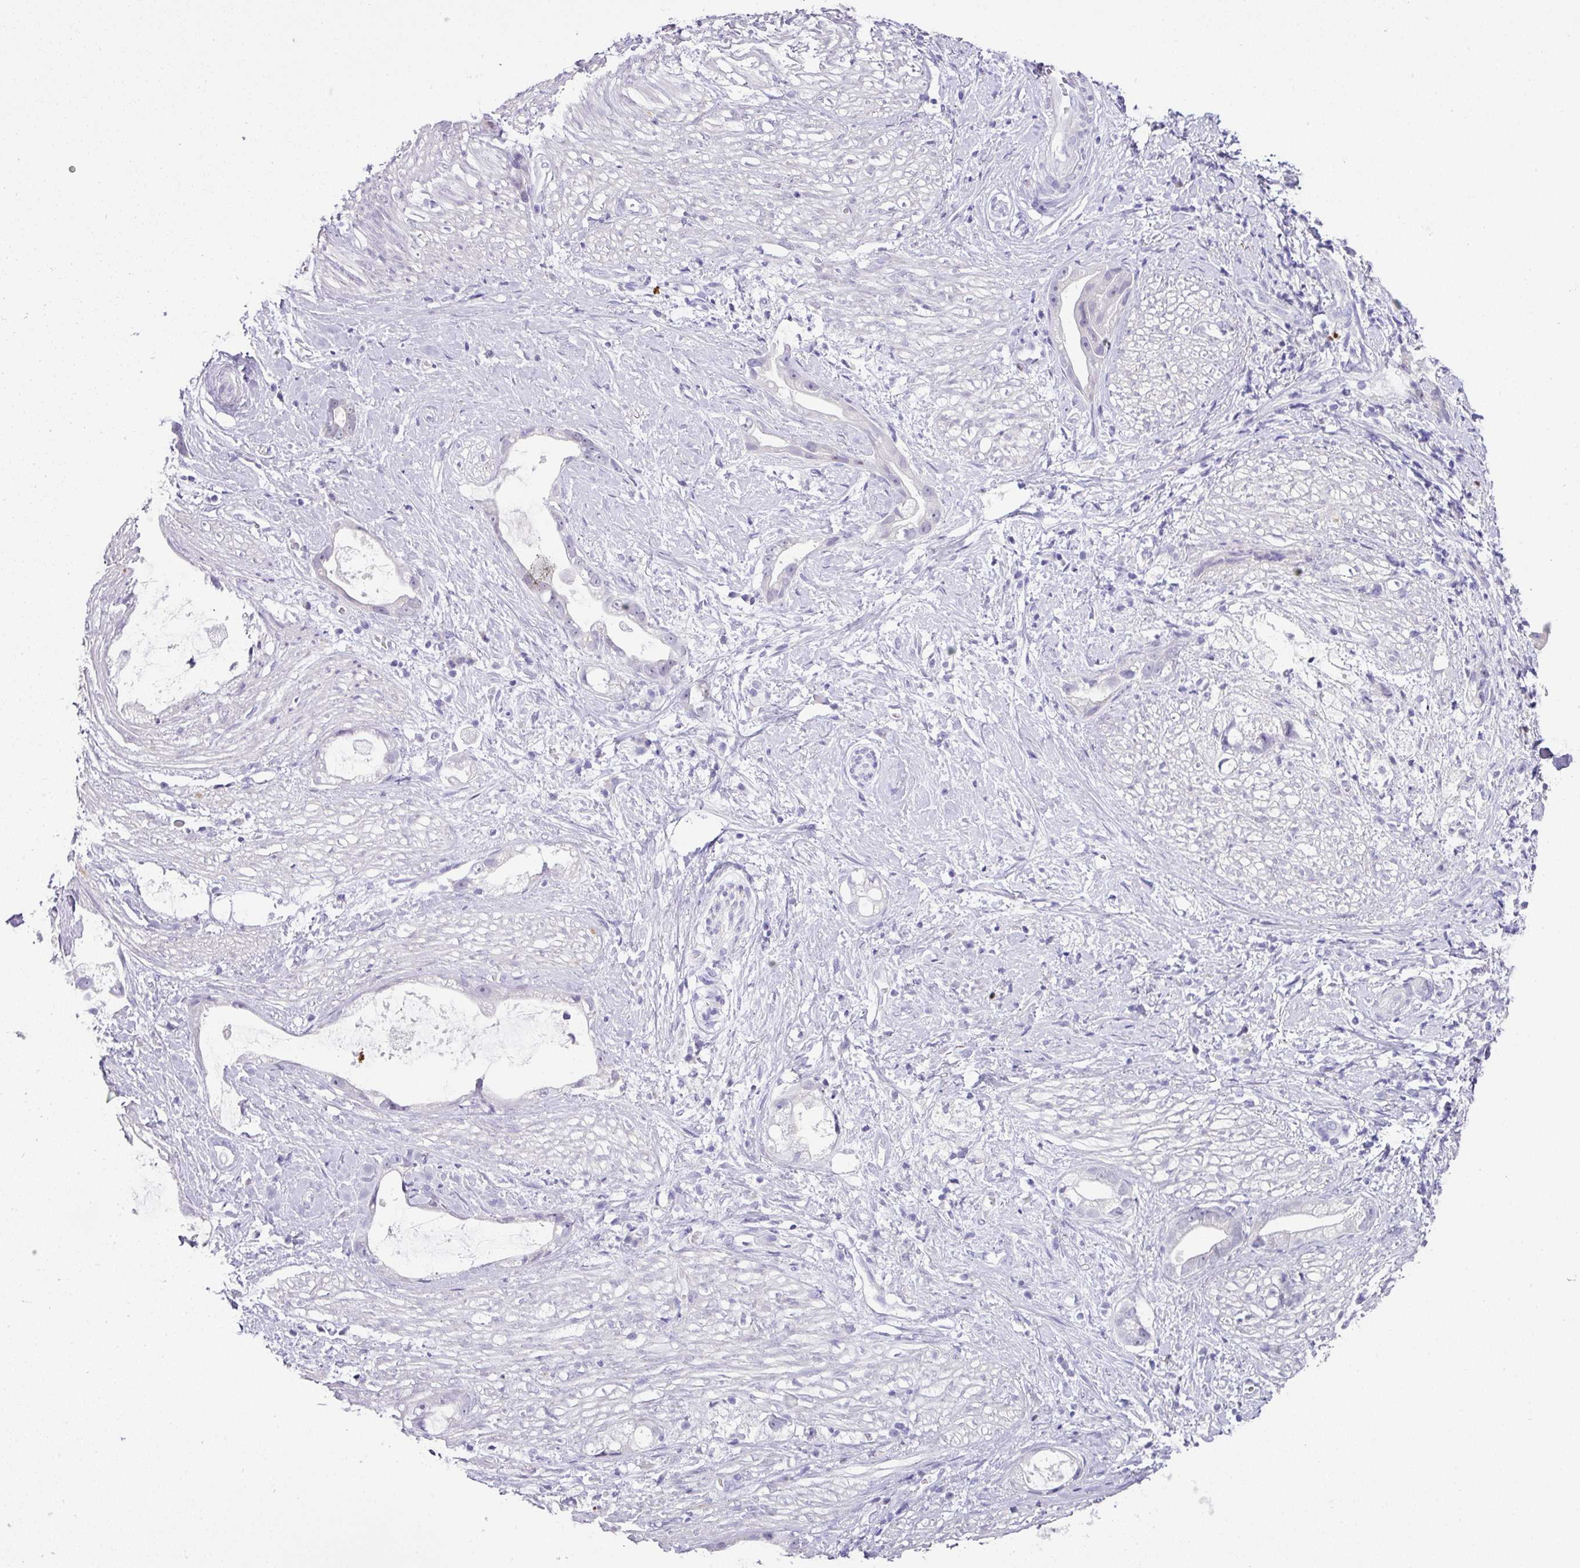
{"staining": {"intensity": "negative", "quantity": "none", "location": "none"}, "tissue": "stomach cancer", "cell_type": "Tumor cells", "image_type": "cancer", "snomed": [{"axis": "morphology", "description": "Adenocarcinoma, NOS"}, {"axis": "topography", "description": "Stomach"}], "caption": "There is no significant positivity in tumor cells of stomach adenocarcinoma. The staining is performed using DAB (3,3'-diaminobenzidine) brown chromogen with nuclei counter-stained in using hematoxylin.", "gene": "BCL11A", "patient": {"sex": "male", "age": 55}}